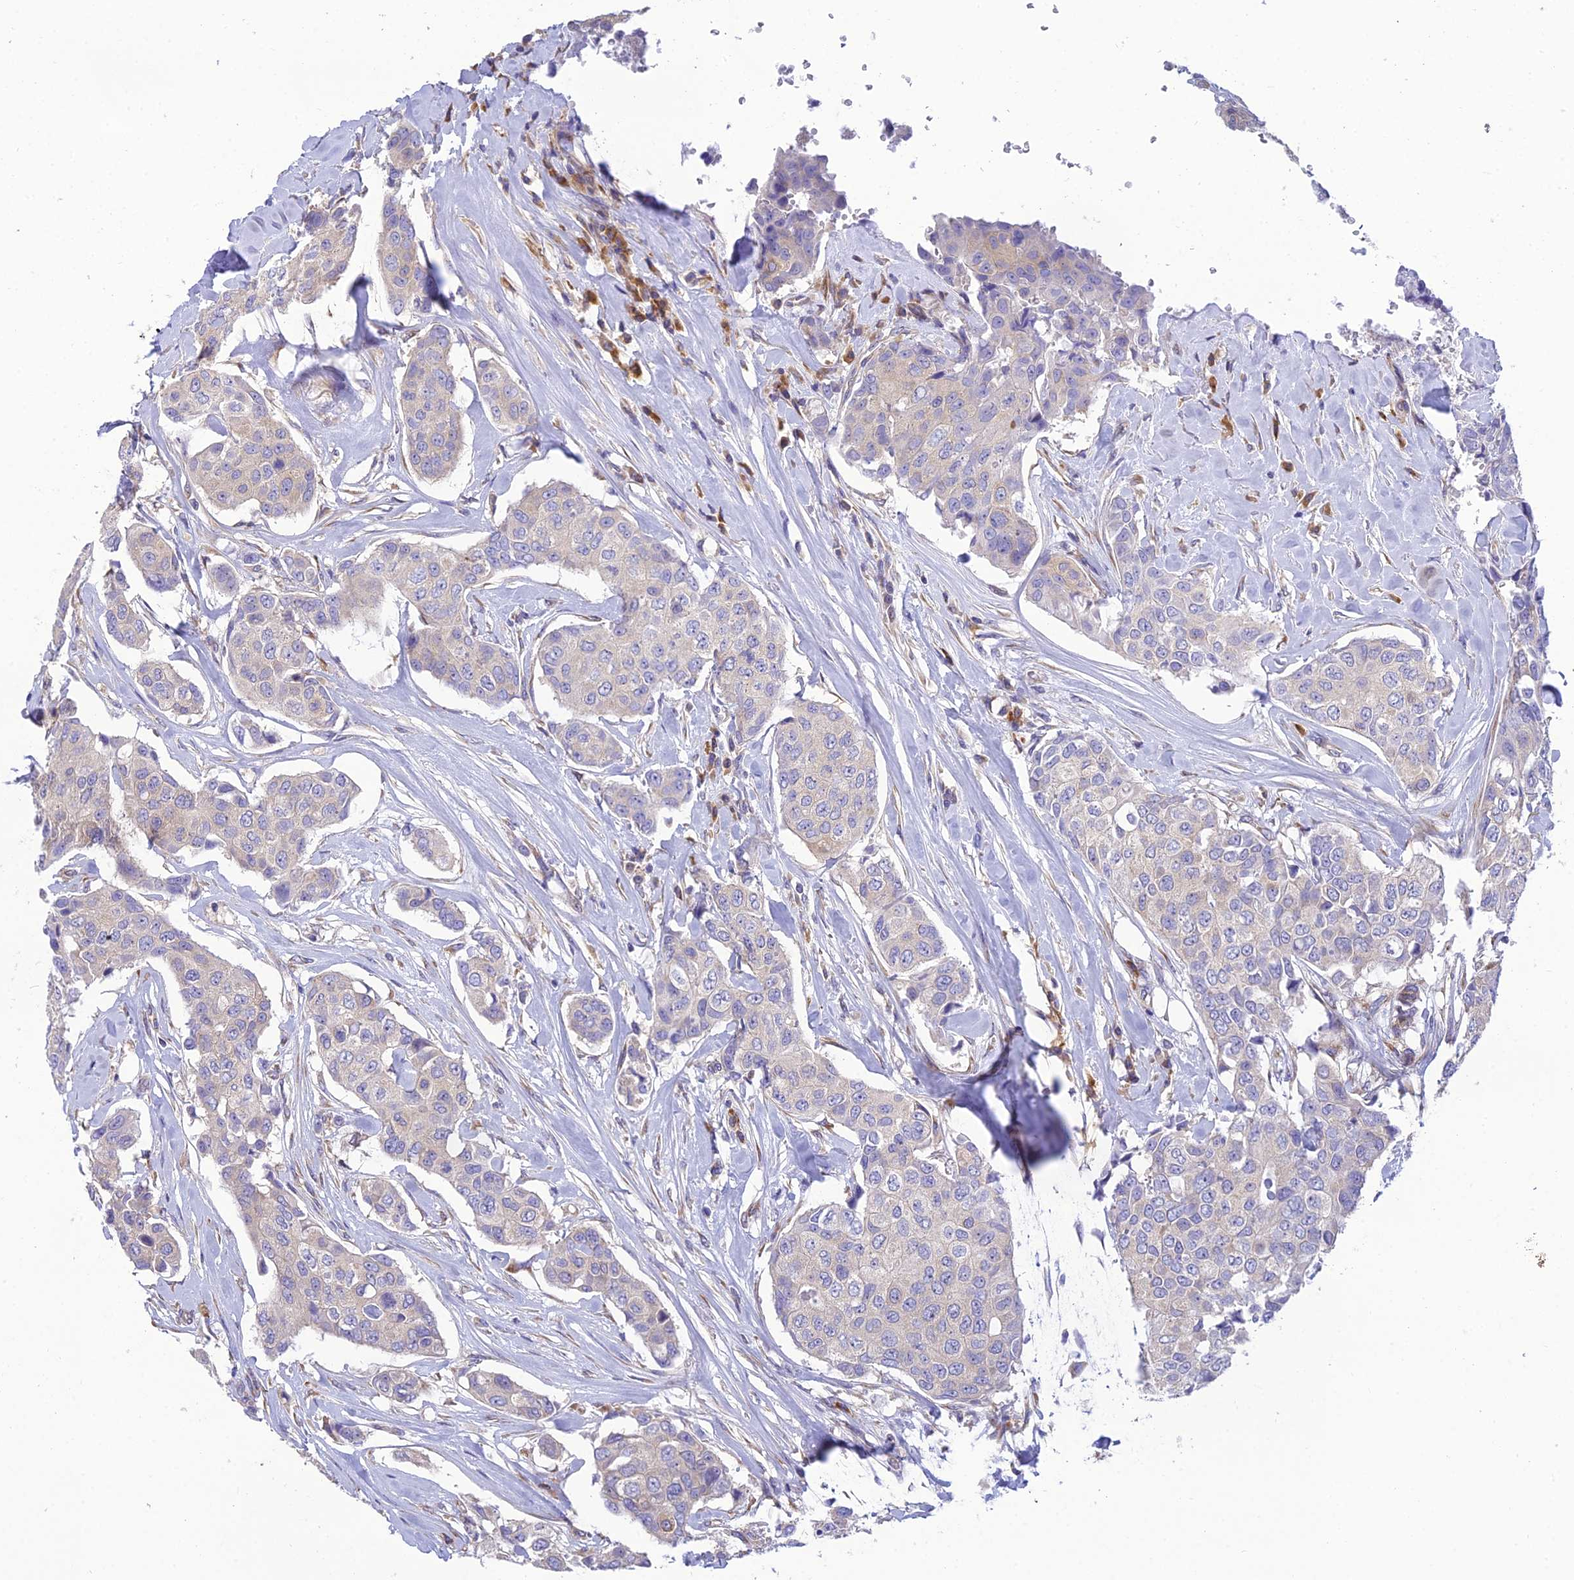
{"staining": {"intensity": "negative", "quantity": "none", "location": "none"}, "tissue": "breast cancer", "cell_type": "Tumor cells", "image_type": "cancer", "snomed": [{"axis": "morphology", "description": "Duct carcinoma"}, {"axis": "topography", "description": "Breast"}], "caption": "The photomicrograph shows no staining of tumor cells in intraductal carcinoma (breast).", "gene": "CLCN7", "patient": {"sex": "female", "age": 80}}